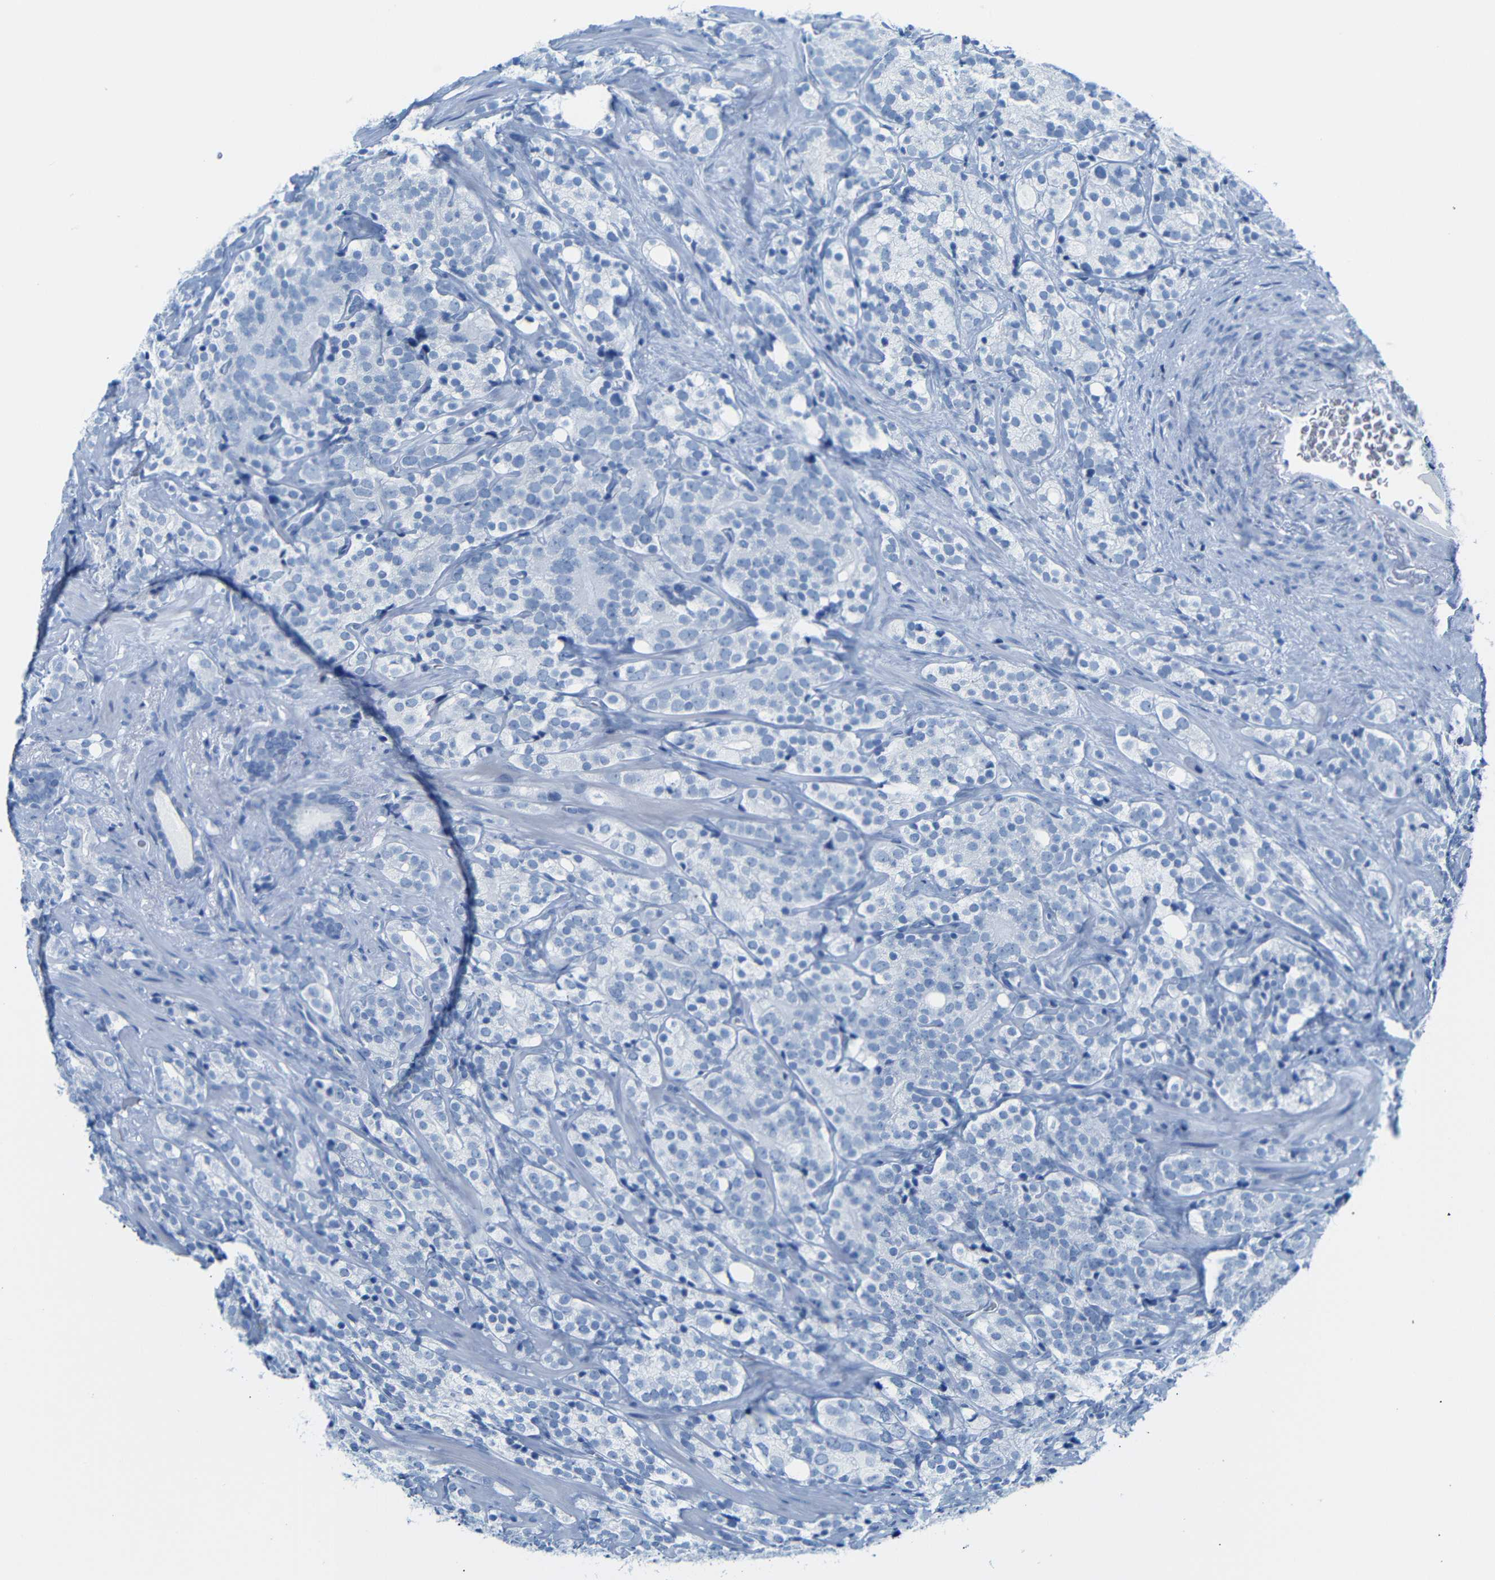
{"staining": {"intensity": "negative", "quantity": "none", "location": "none"}, "tissue": "prostate cancer", "cell_type": "Tumor cells", "image_type": "cancer", "snomed": [{"axis": "morphology", "description": "Adenocarcinoma, High grade"}, {"axis": "topography", "description": "Prostate"}], "caption": "Tumor cells show no significant staining in prostate cancer (adenocarcinoma (high-grade)).", "gene": "ERVMER34-1", "patient": {"sex": "male", "age": 71}}